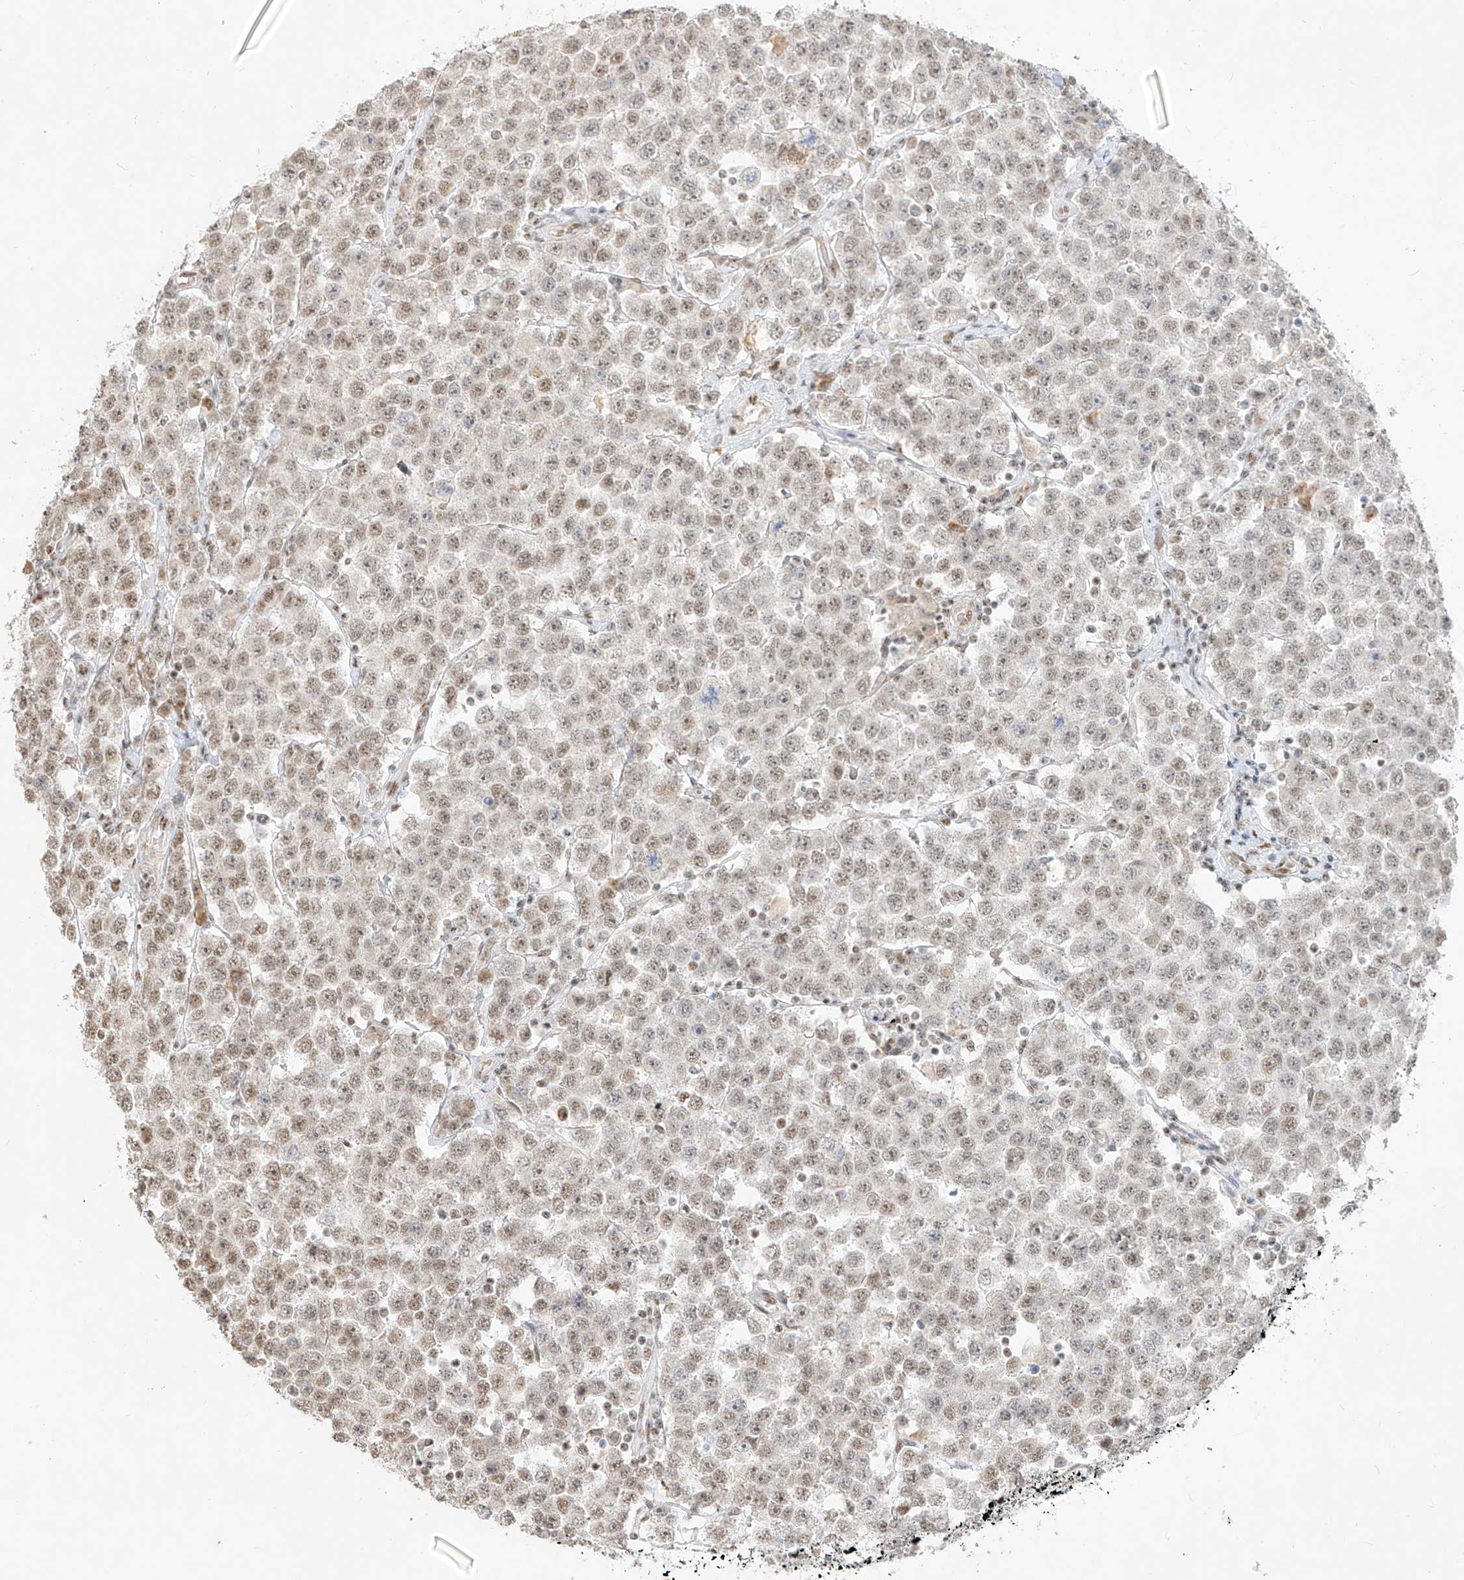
{"staining": {"intensity": "moderate", "quantity": "25%-75%", "location": "nuclear"}, "tissue": "testis cancer", "cell_type": "Tumor cells", "image_type": "cancer", "snomed": [{"axis": "morphology", "description": "Seminoma, NOS"}, {"axis": "topography", "description": "Testis"}], "caption": "The histopathology image displays staining of seminoma (testis), revealing moderate nuclear protein positivity (brown color) within tumor cells. The protein is stained brown, and the nuclei are stained in blue (DAB (3,3'-diaminobenzidine) IHC with brightfield microscopy, high magnification).", "gene": "NHSL1", "patient": {"sex": "male", "age": 28}}